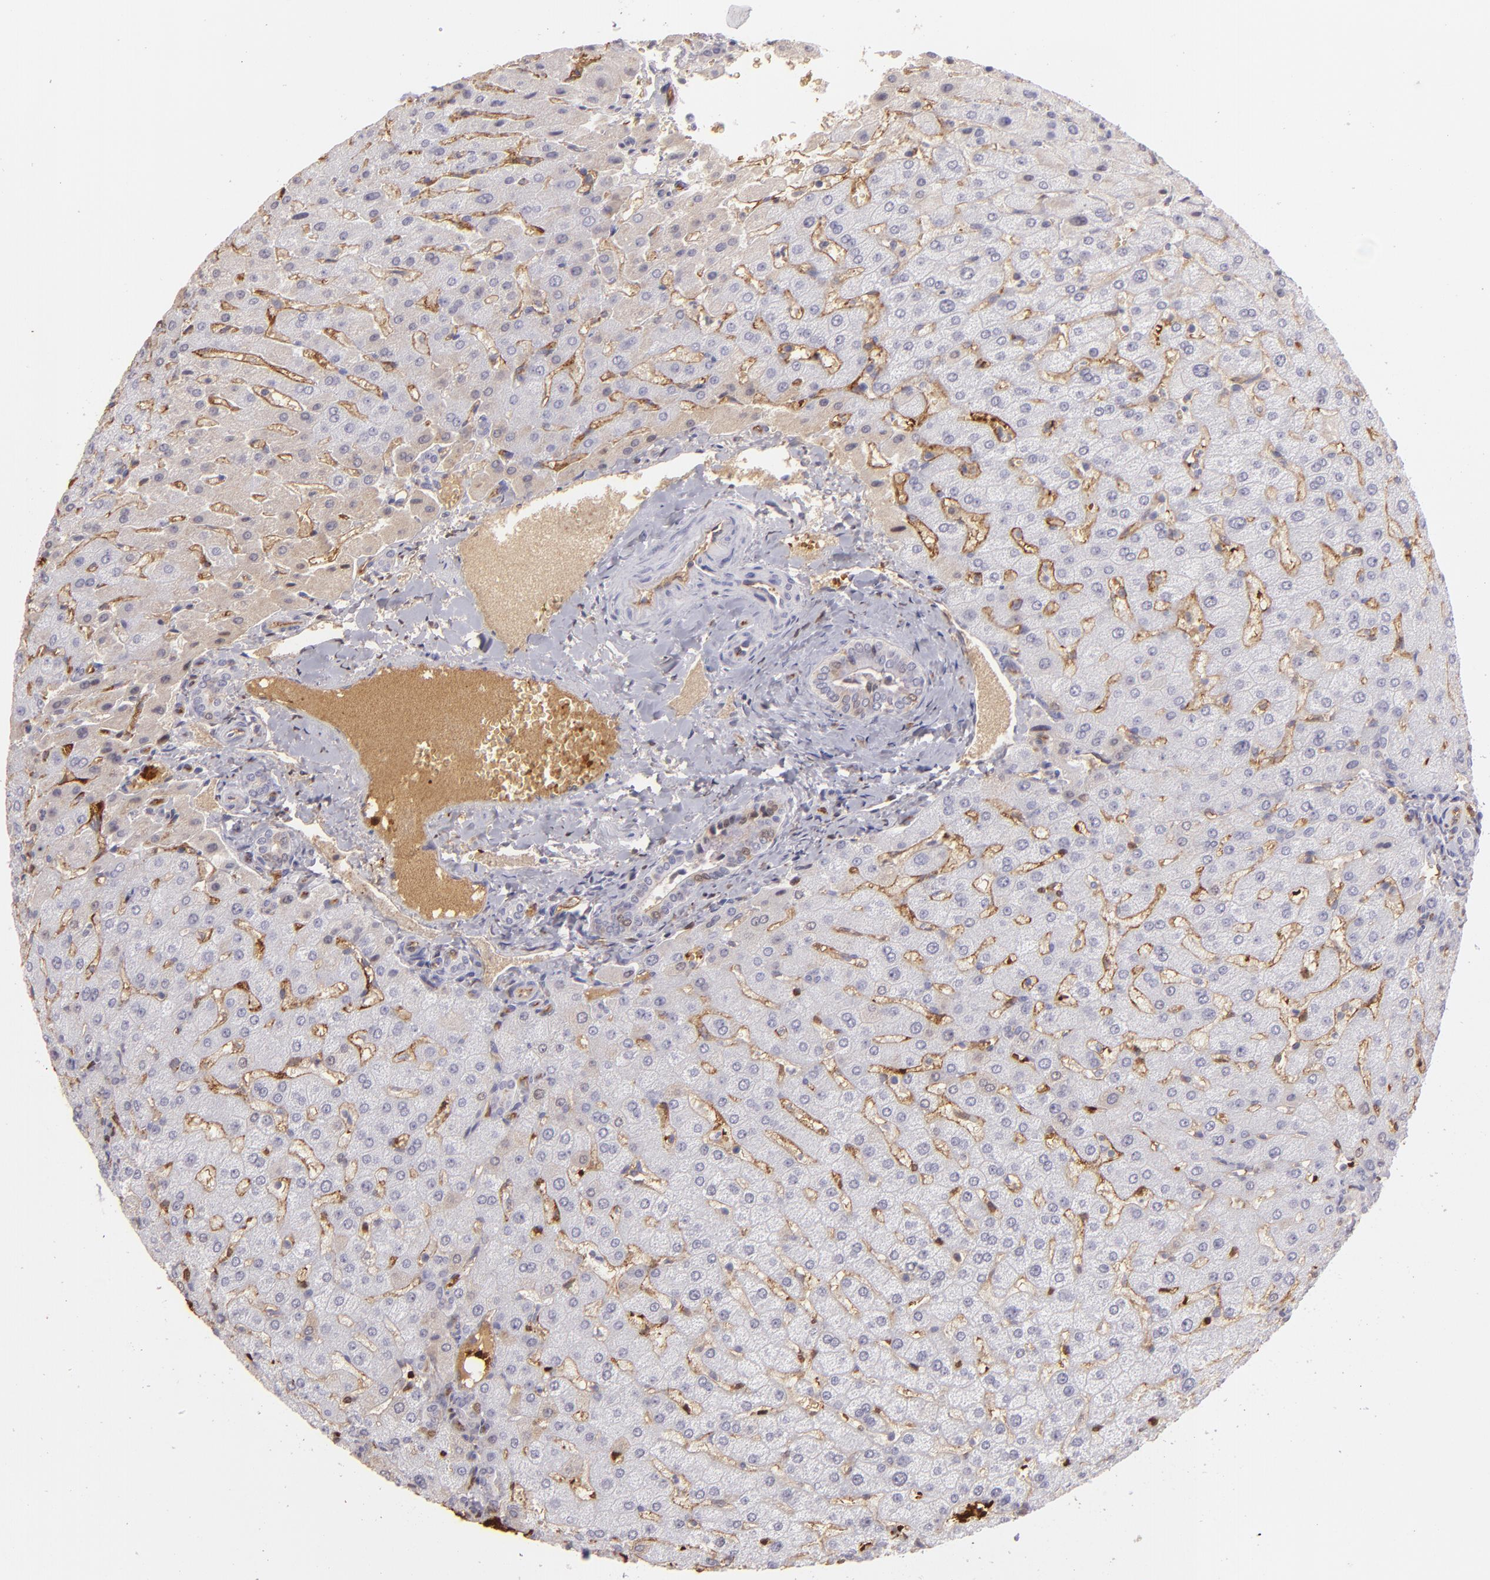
{"staining": {"intensity": "negative", "quantity": "none", "location": "none"}, "tissue": "liver", "cell_type": "Cholangiocytes", "image_type": "normal", "snomed": [{"axis": "morphology", "description": "Normal tissue, NOS"}, {"axis": "morphology", "description": "Fibrosis, NOS"}, {"axis": "topography", "description": "Liver"}], "caption": "Immunohistochemistry photomicrograph of benign liver stained for a protein (brown), which shows no staining in cholangiocytes. (Stains: DAB immunohistochemistry with hematoxylin counter stain, Microscopy: brightfield microscopy at high magnification).", "gene": "ACE", "patient": {"sex": "female", "age": 29}}